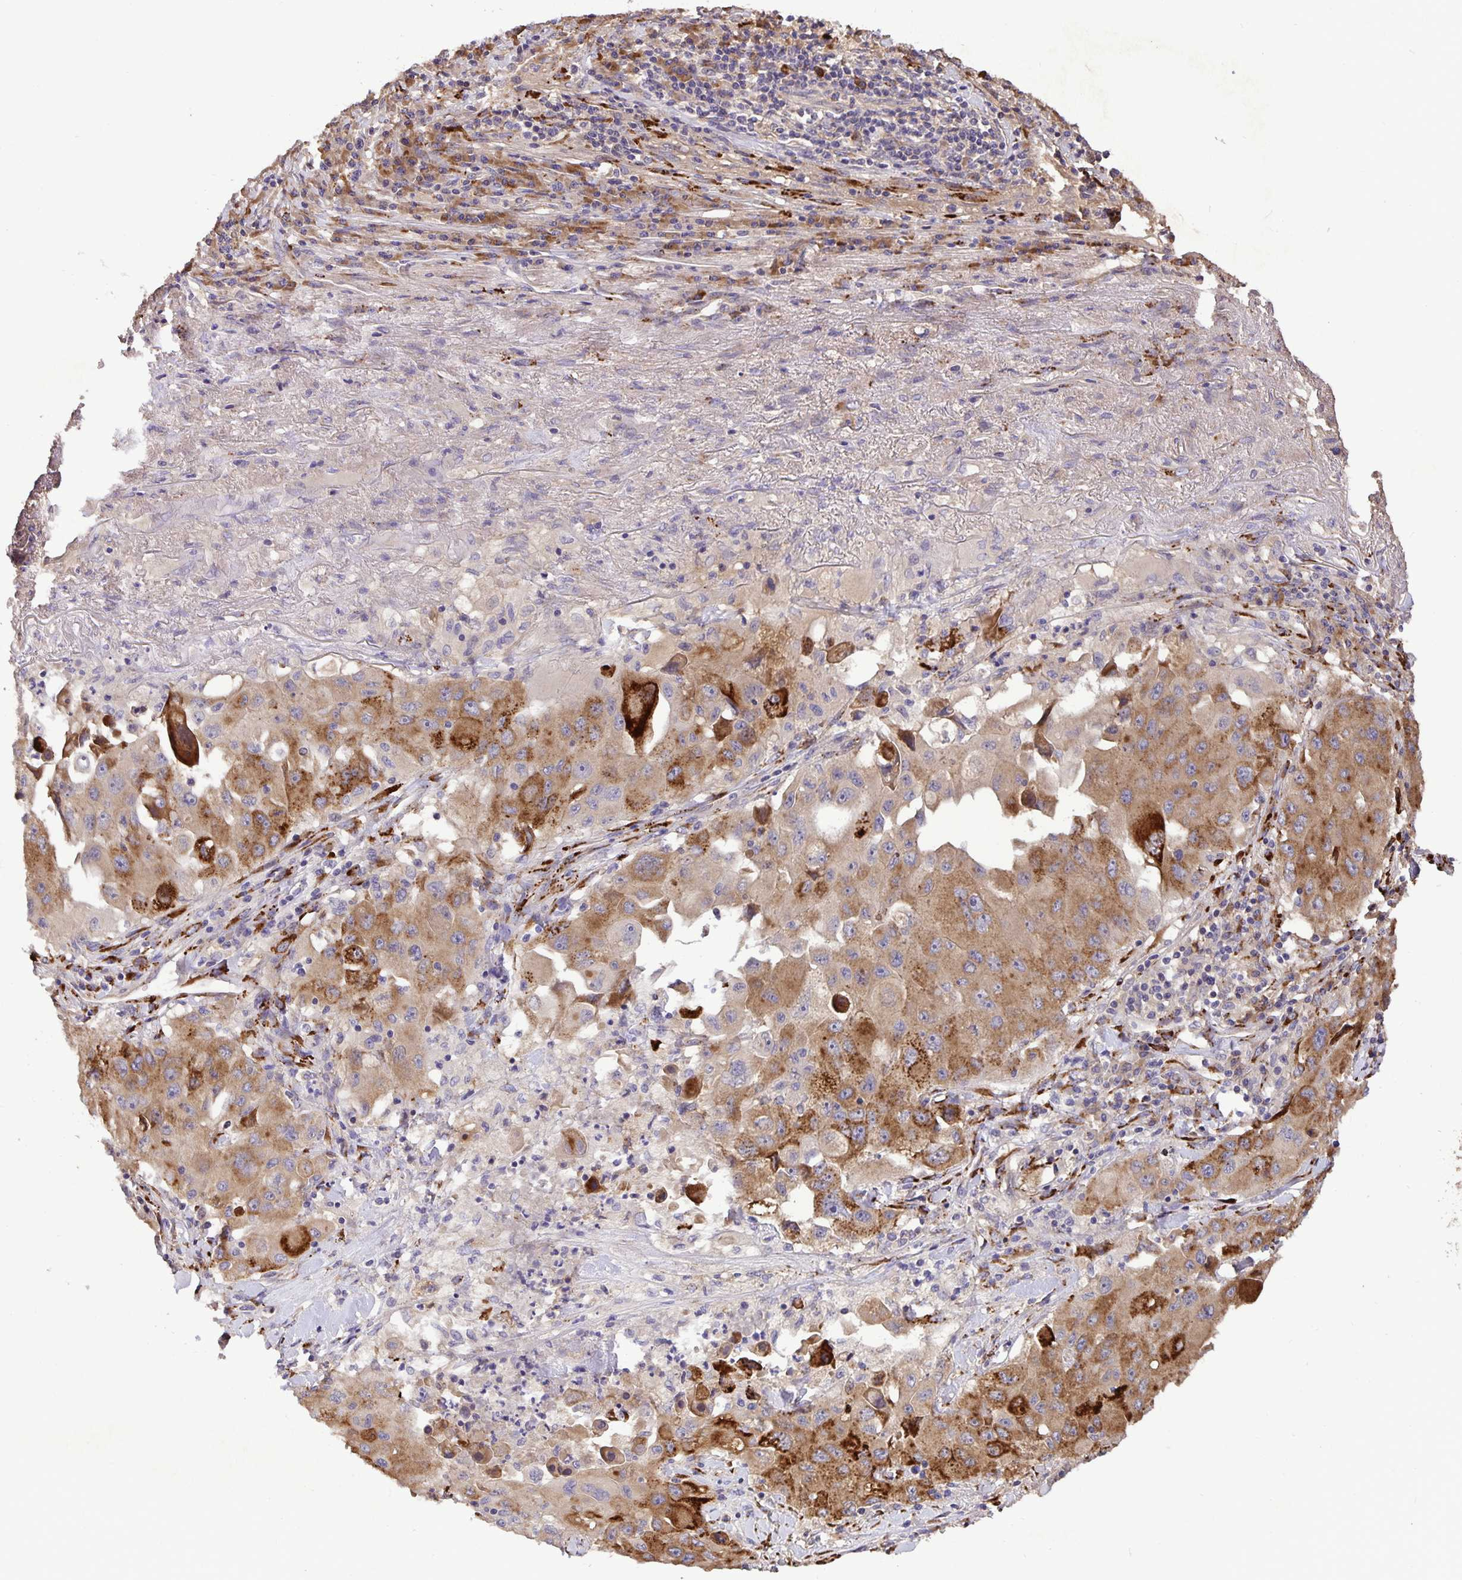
{"staining": {"intensity": "moderate", "quantity": ">75%", "location": "cytoplasmic/membranous"}, "tissue": "lung cancer", "cell_type": "Tumor cells", "image_type": "cancer", "snomed": [{"axis": "morphology", "description": "Squamous cell carcinoma, NOS"}, {"axis": "topography", "description": "Lung"}], "caption": "Lung squamous cell carcinoma stained with a protein marker shows moderate staining in tumor cells.", "gene": "EML6", "patient": {"sex": "male", "age": 63}}